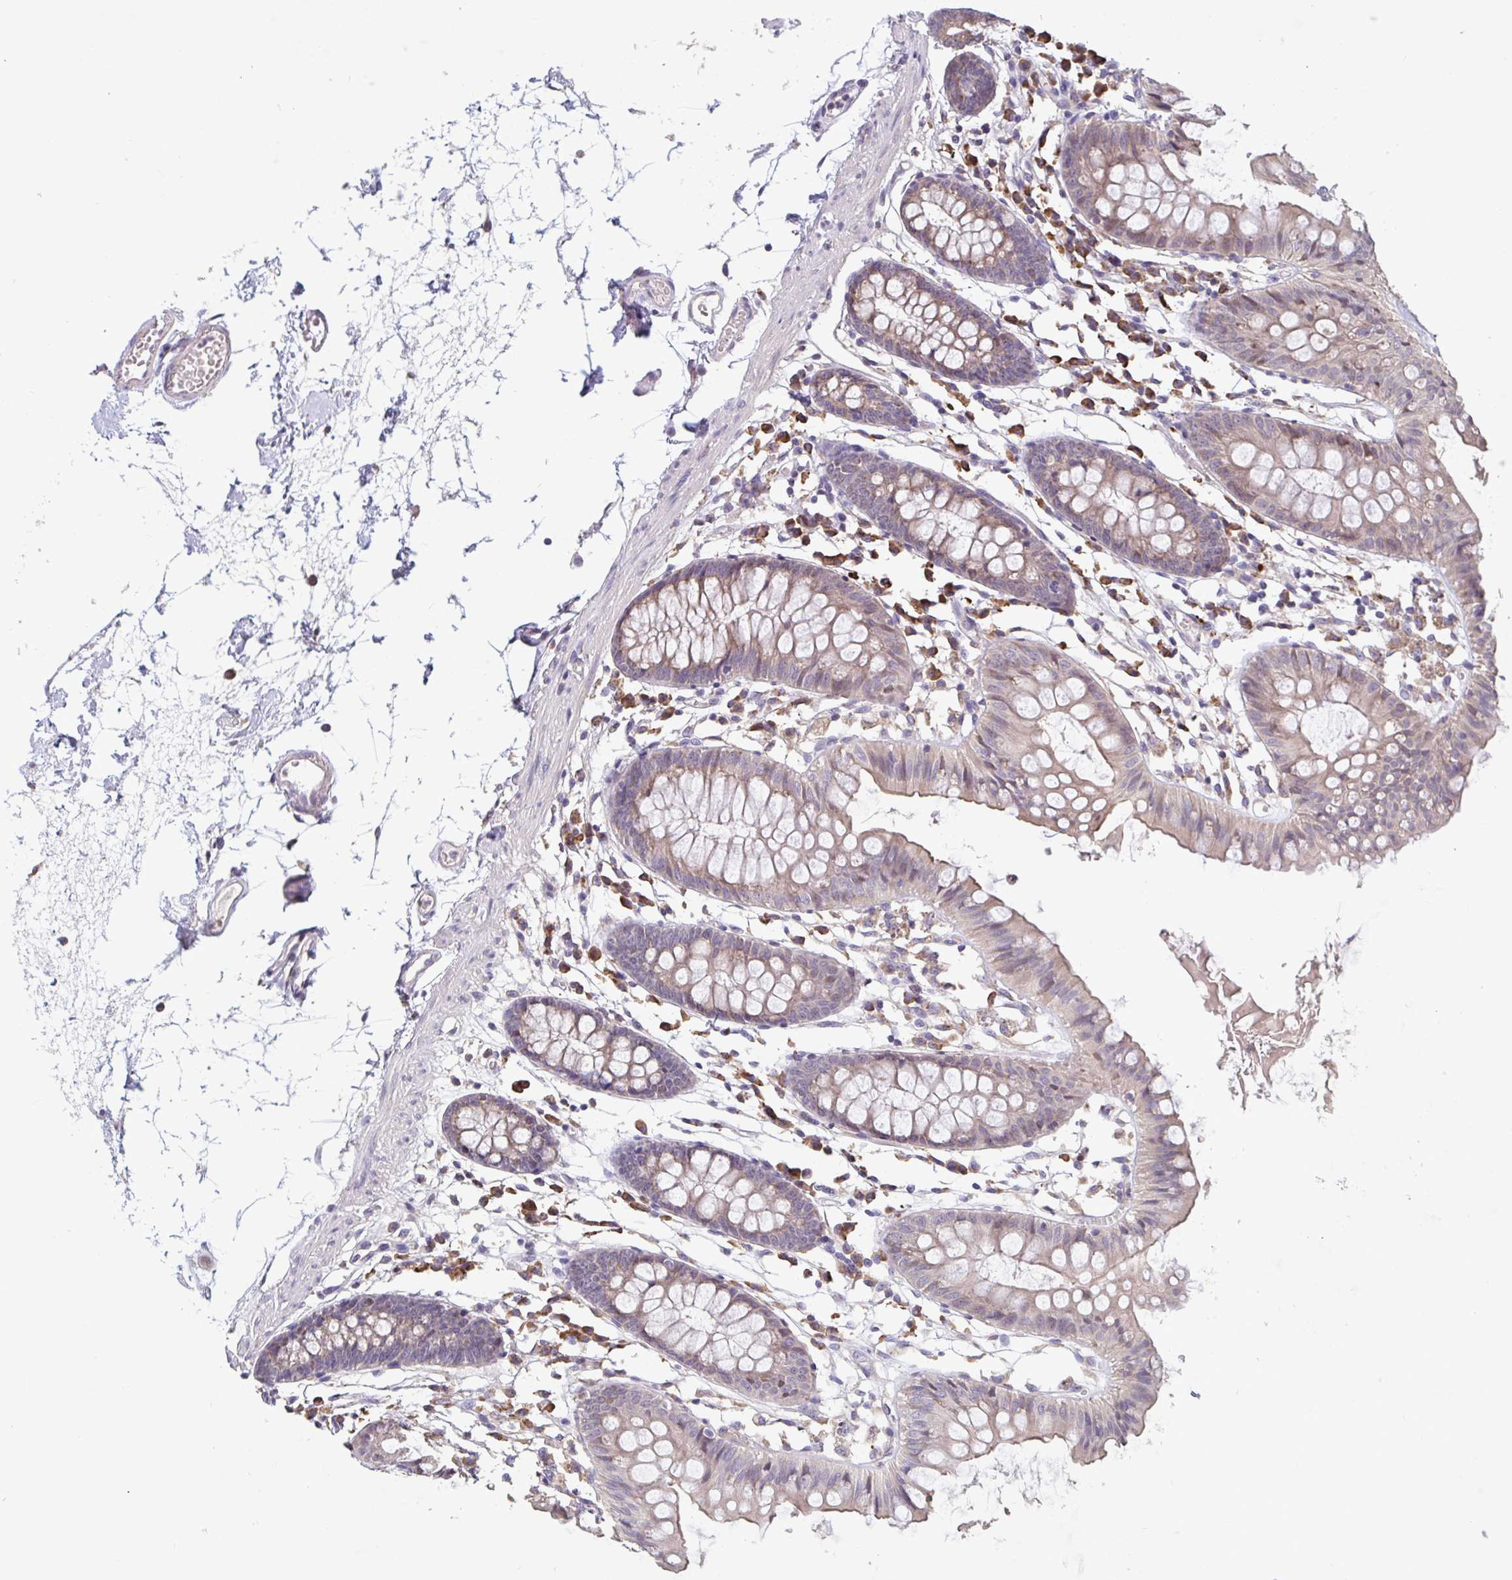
{"staining": {"intensity": "negative", "quantity": "none", "location": "none"}, "tissue": "colon", "cell_type": "Endothelial cells", "image_type": "normal", "snomed": [{"axis": "morphology", "description": "Normal tissue, NOS"}, {"axis": "topography", "description": "Colon"}], "caption": "High power microscopy photomicrograph of an immunohistochemistry image of benign colon, revealing no significant positivity in endothelial cells. (DAB (3,3'-diaminobenzidine) IHC with hematoxylin counter stain).", "gene": "CD1E", "patient": {"sex": "female", "age": 84}}